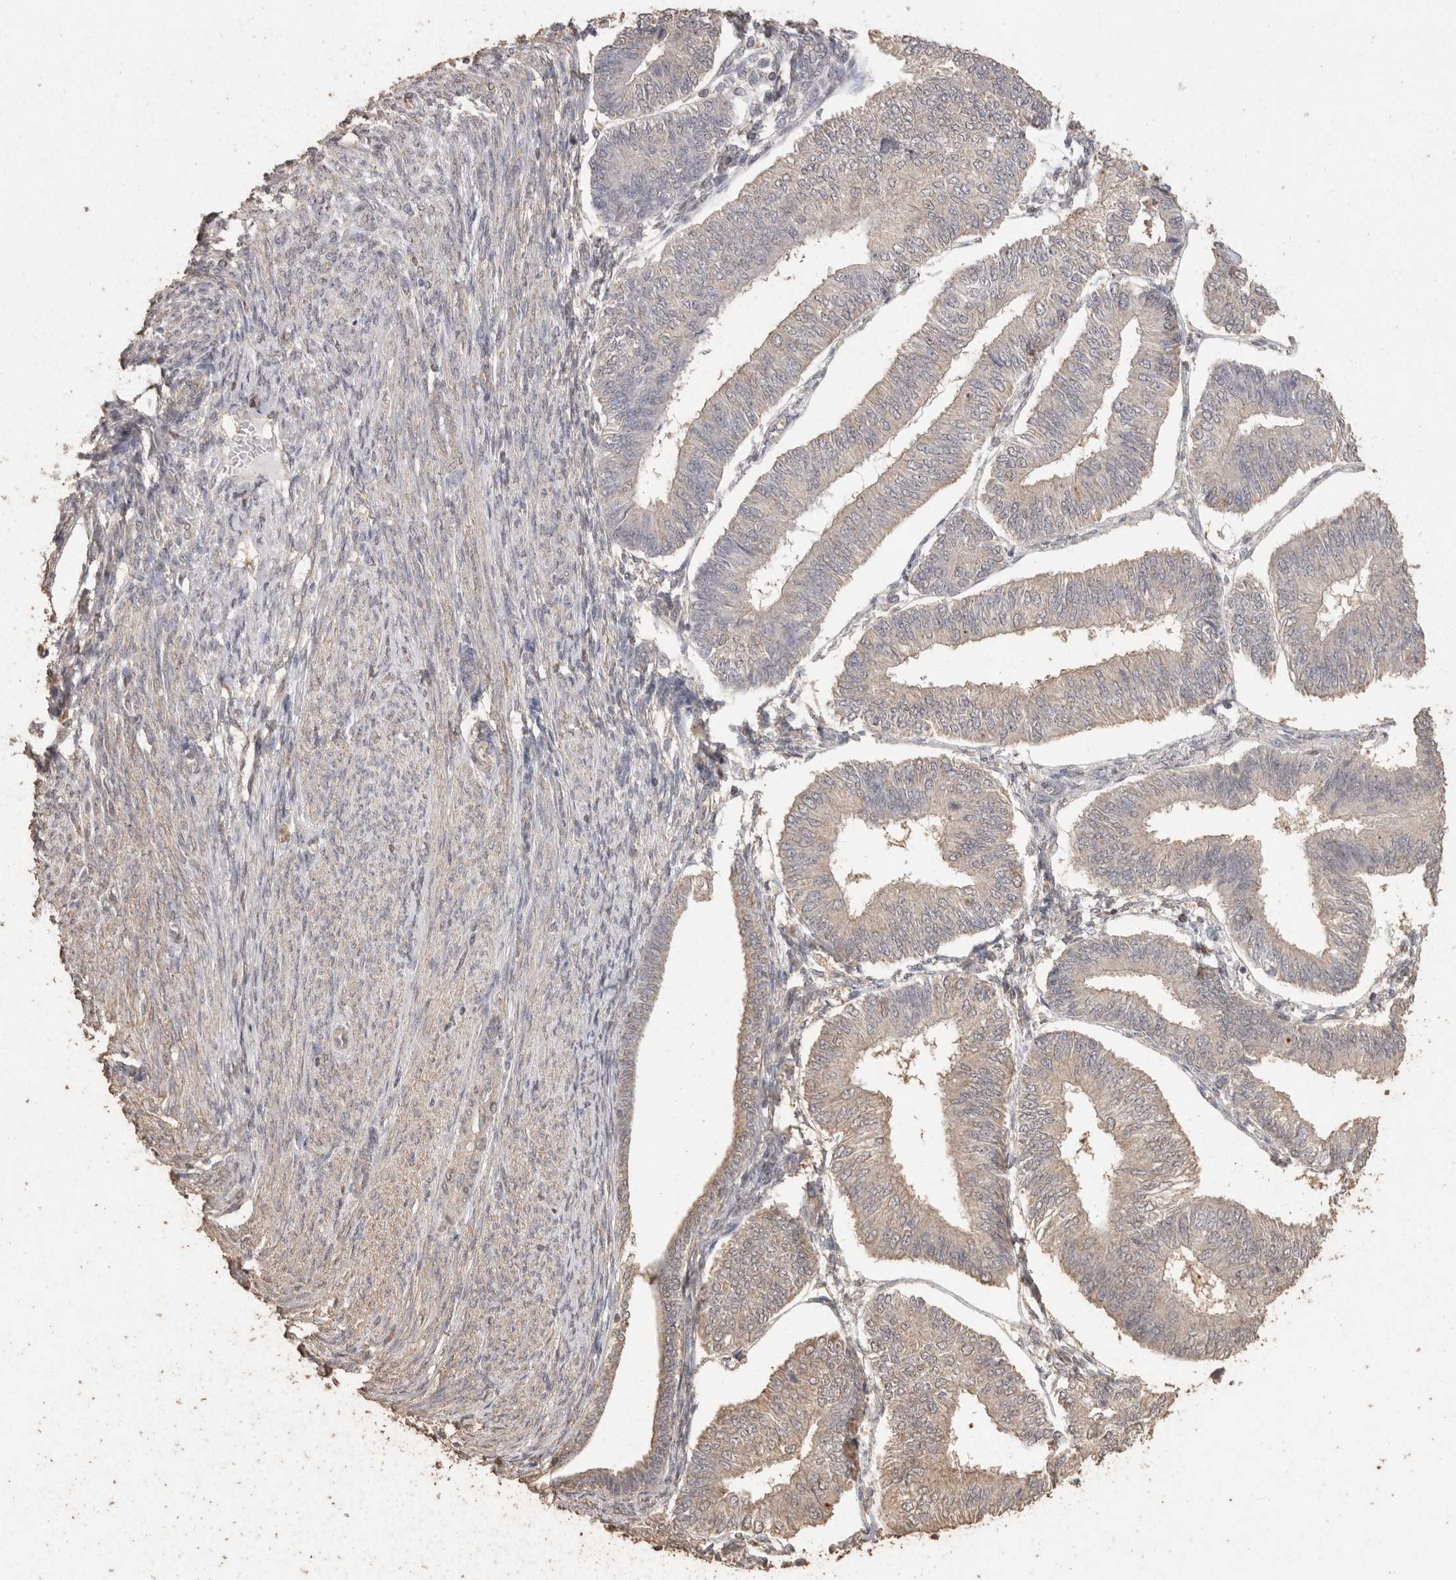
{"staining": {"intensity": "weak", "quantity": "<25%", "location": "cytoplasmic/membranous"}, "tissue": "endometrial cancer", "cell_type": "Tumor cells", "image_type": "cancer", "snomed": [{"axis": "morphology", "description": "Adenocarcinoma, NOS"}, {"axis": "topography", "description": "Endometrium"}], "caption": "This image is of endometrial cancer stained with IHC to label a protein in brown with the nuclei are counter-stained blue. There is no positivity in tumor cells. (DAB (3,3'-diaminobenzidine) immunohistochemistry (IHC) with hematoxylin counter stain).", "gene": "CX3CL1", "patient": {"sex": "female", "age": 58}}